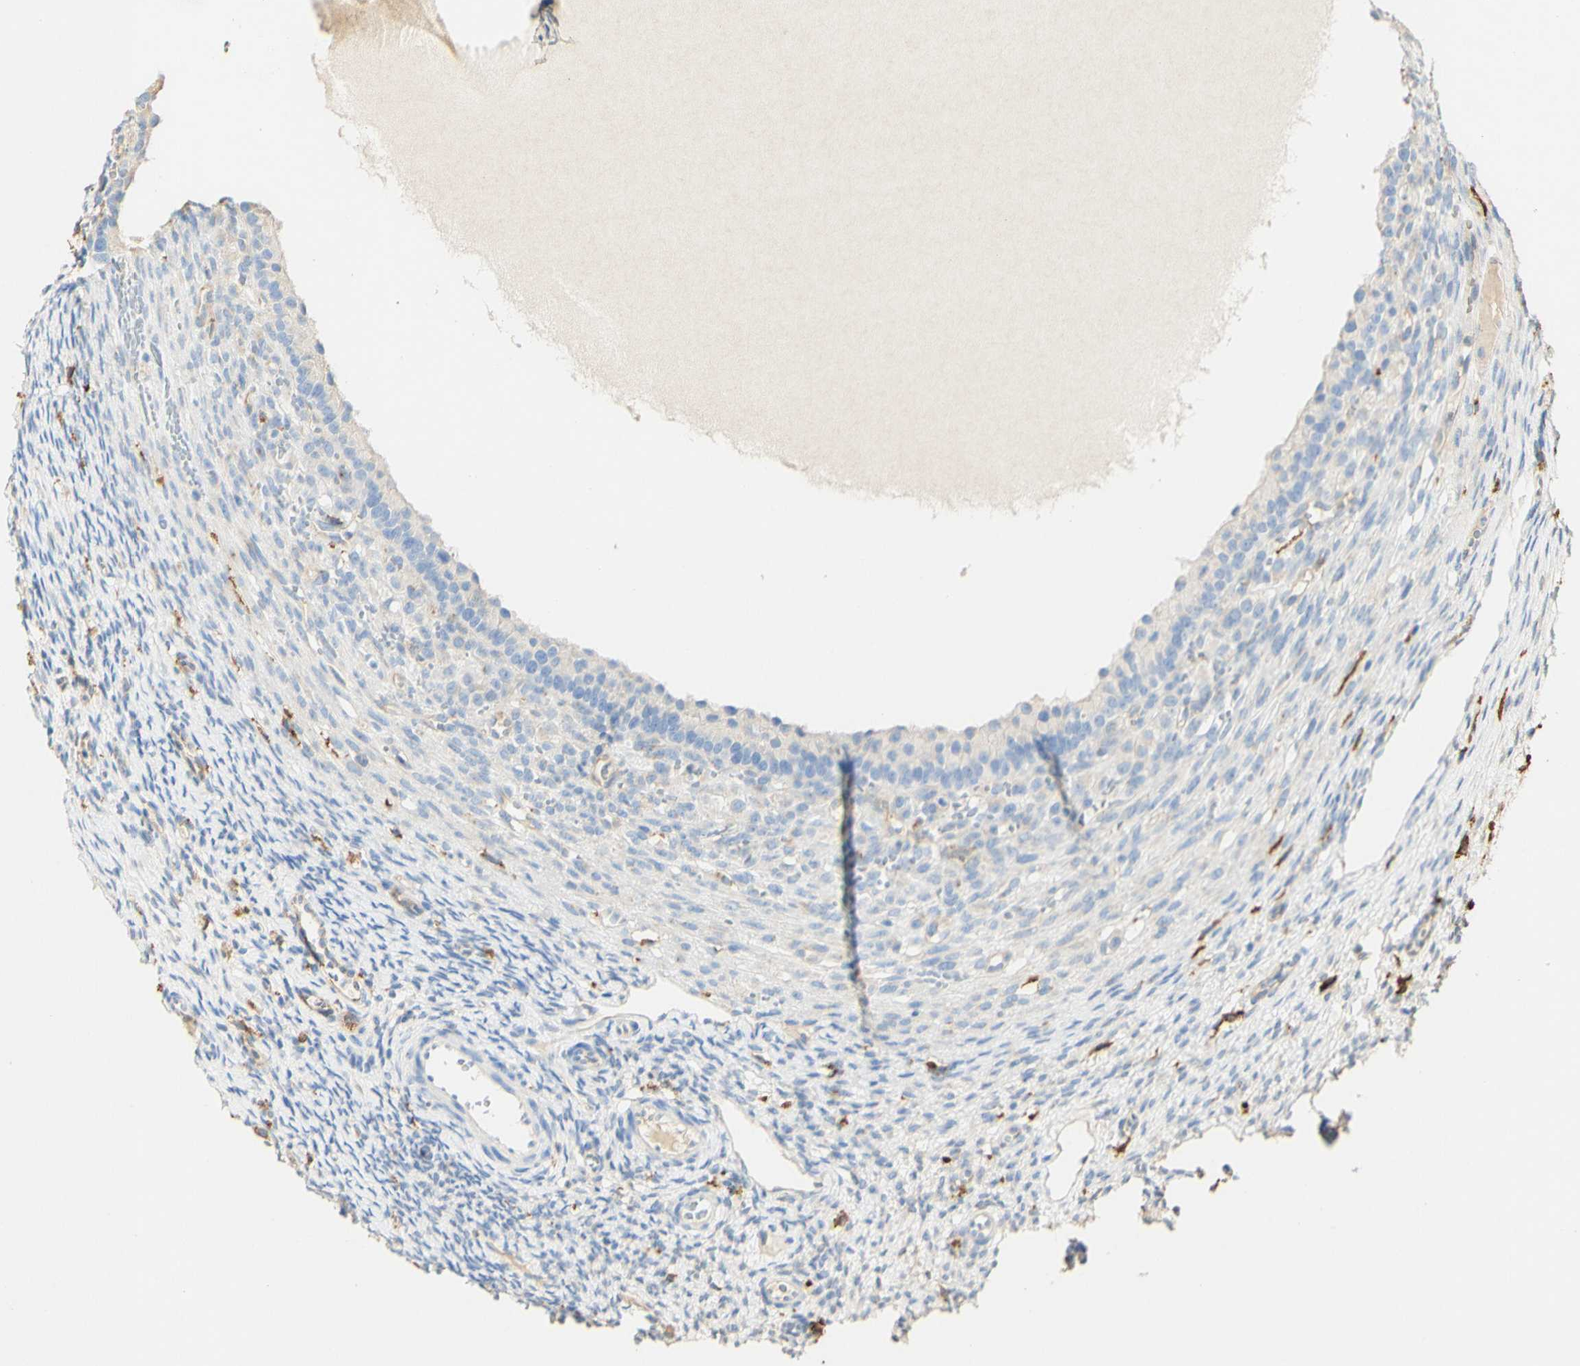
{"staining": {"intensity": "negative", "quantity": "none", "location": "none"}, "tissue": "ovary", "cell_type": "Follicle cells", "image_type": "normal", "snomed": [{"axis": "morphology", "description": "Normal tissue, NOS"}, {"axis": "topography", "description": "Ovary"}], "caption": "Immunohistochemical staining of unremarkable ovary demonstrates no significant staining in follicle cells.", "gene": "FCGRT", "patient": {"sex": "female", "age": 33}}